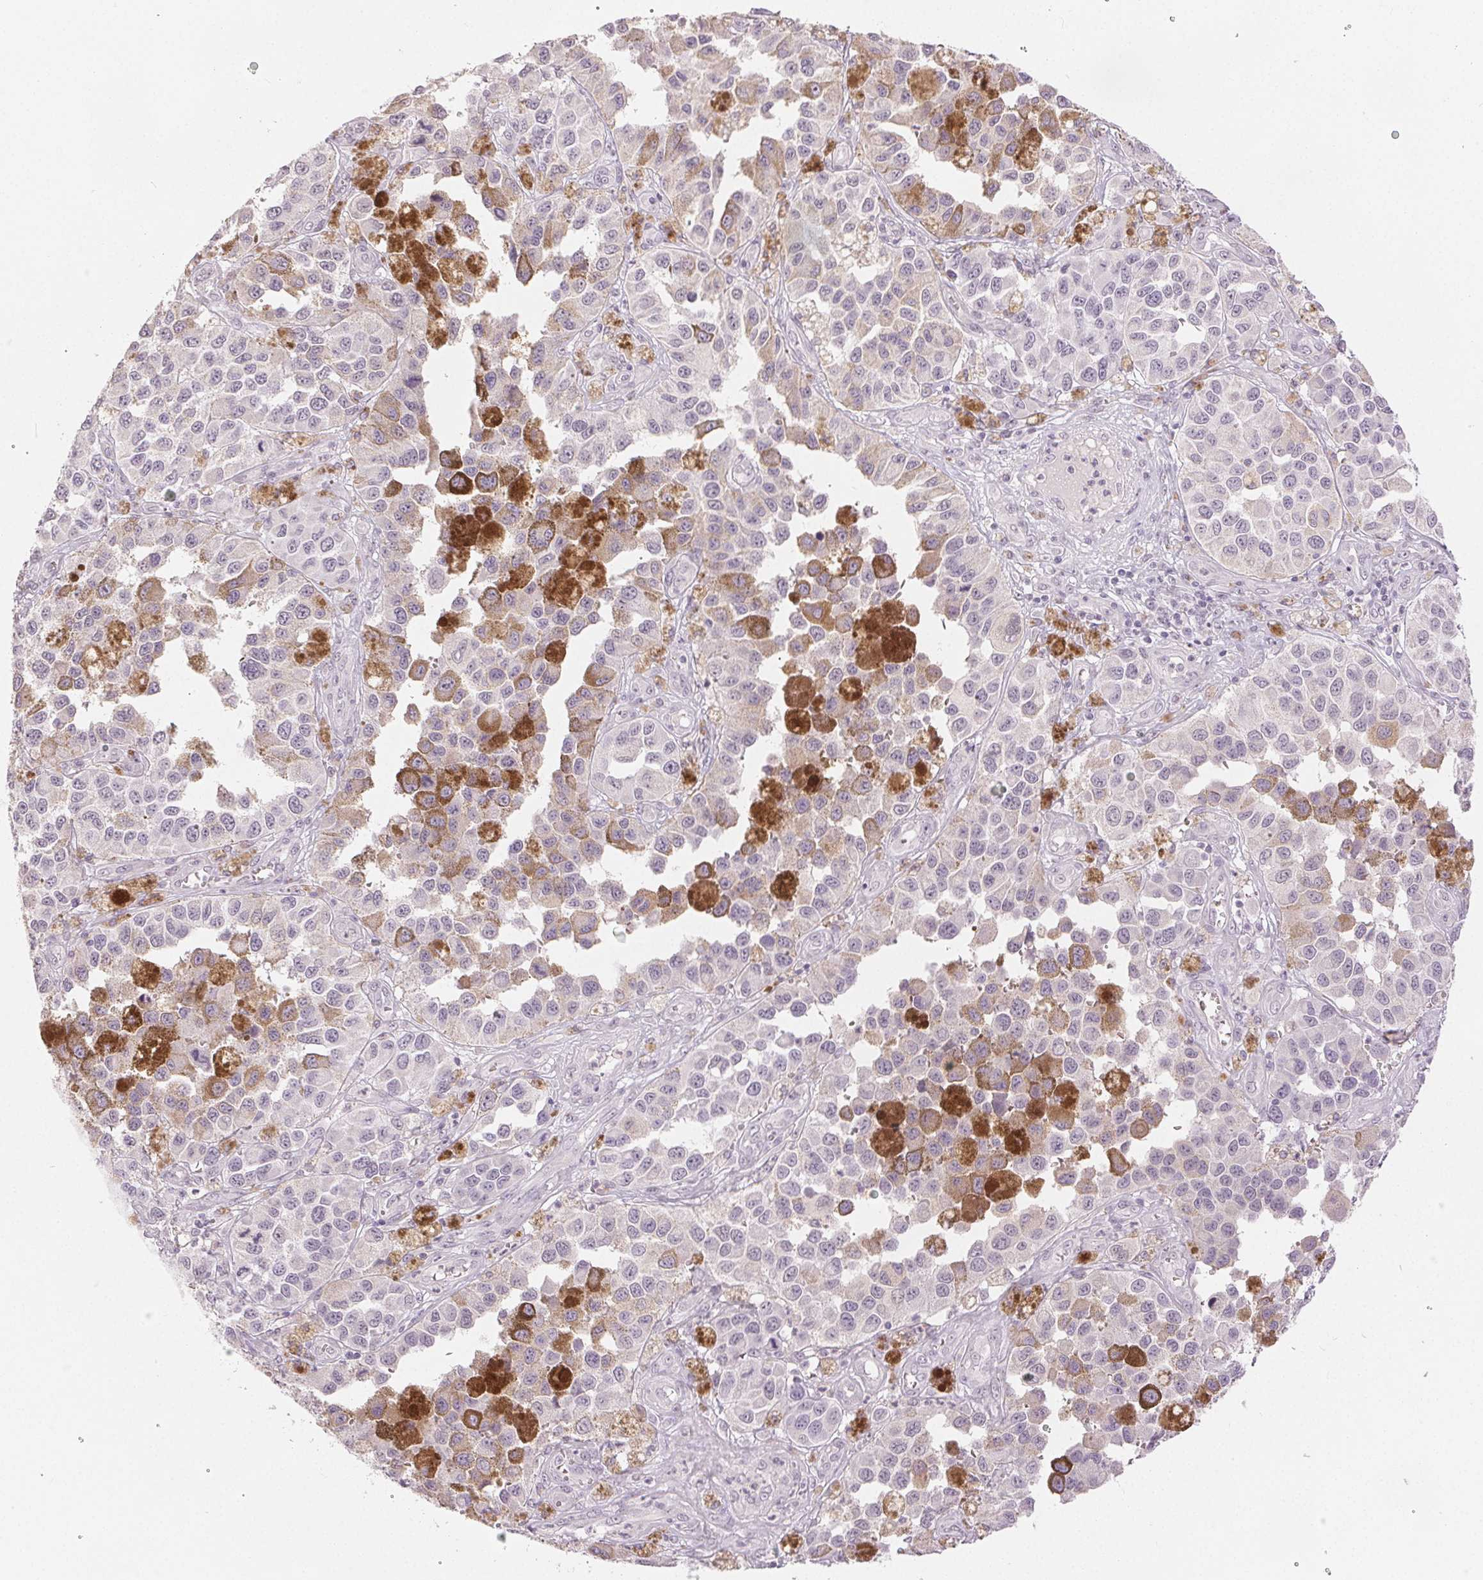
{"staining": {"intensity": "negative", "quantity": "none", "location": "none"}, "tissue": "melanoma", "cell_type": "Tumor cells", "image_type": "cancer", "snomed": [{"axis": "morphology", "description": "Malignant melanoma, NOS"}, {"axis": "topography", "description": "Skin"}], "caption": "There is no significant expression in tumor cells of melanoma.", "gene": "SLC27A5", "patient": {"sex": "female", "age": 58}}